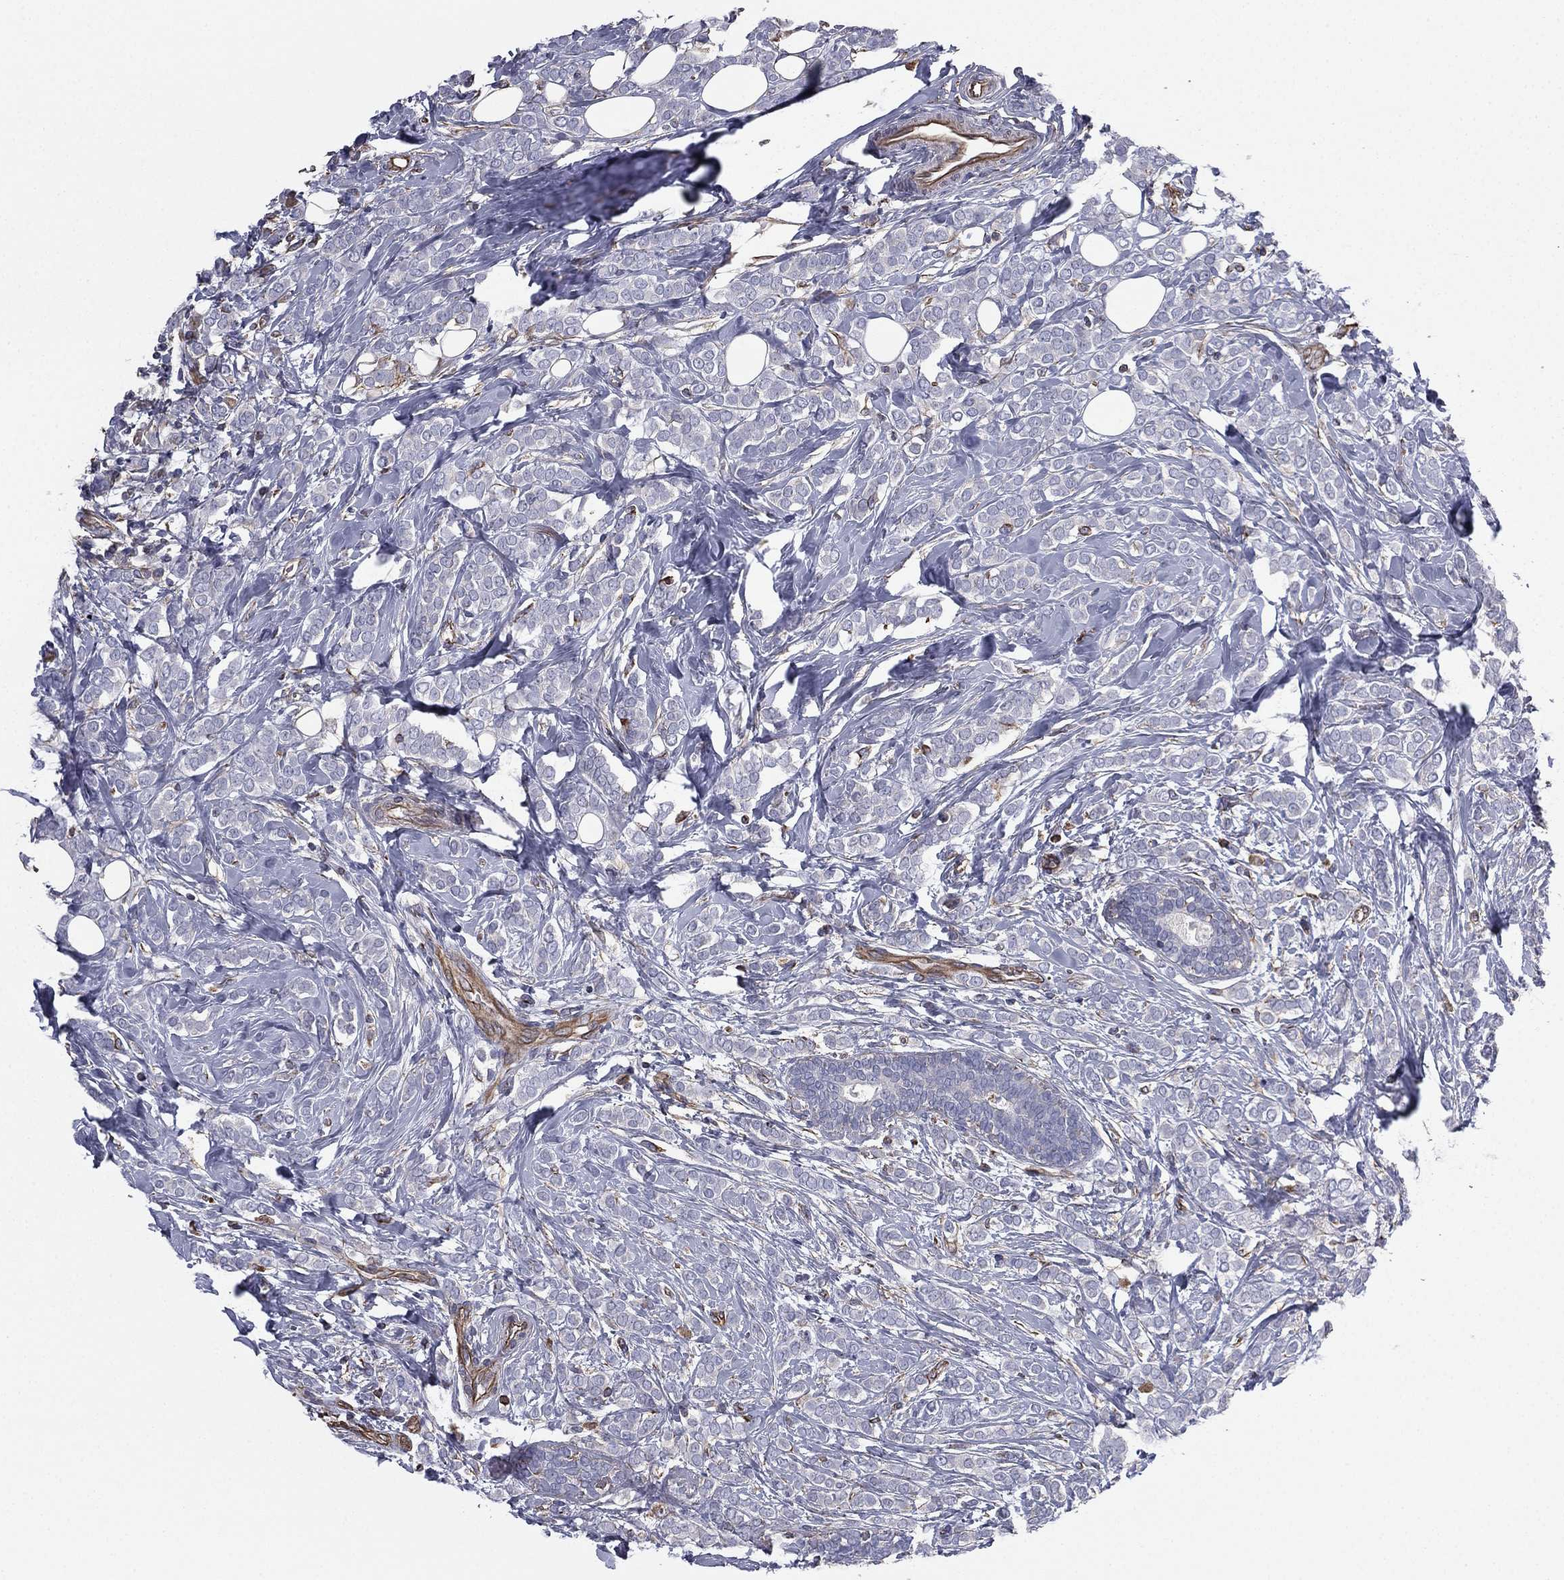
{"staining": {"intensity": "negative", "quantity": "none", "location": "none"}, "tissue": "breast cancer", "cell_type": "Tumor cells", "image_type": "cancer", "snomed": [{"axis": "morphology", "description": "Lobular carcinoma"}, {"axis": "topography", "description": "Breast"}], "caption": "Tumor cells show no significant protein staining in lobular carcinoma (breast).", "gene": "SCUBE1", "patient": {"sex": "female", "age": 49}}